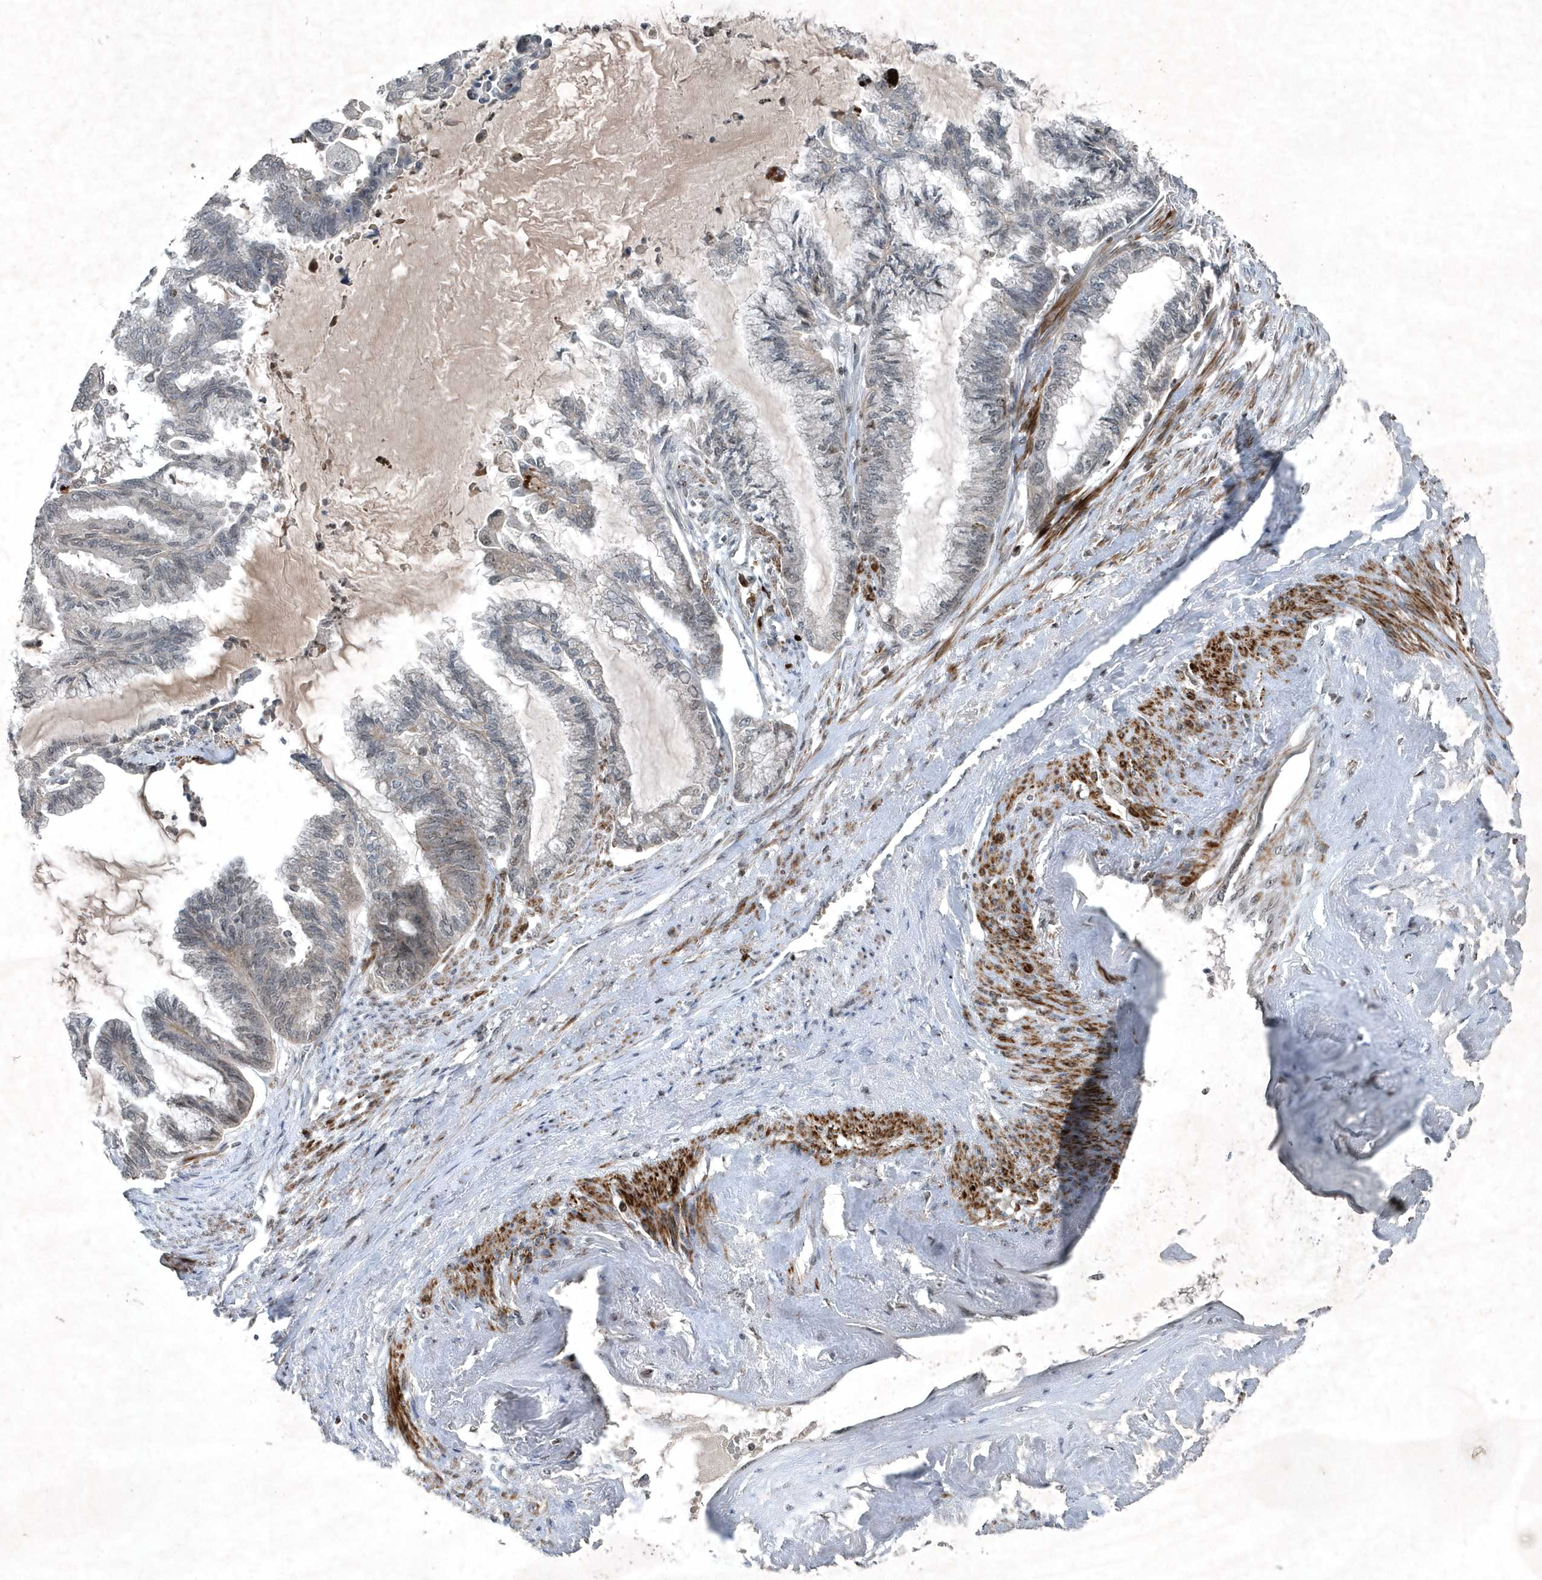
{"staining": {"intensity": "negative", "quantity": "none", "location": "none"}, "tissue": "endometrial cancer", "cell_type": "Tumor cells", "image_type": "cancer", "snomed": [{"axis": "morphology", "description": "Adenocarcinoma, NOS"}, {"axis": "topography", "description": "Endometrium"}], "caption": "Protein analysis of endometrial cancer (adenocarcinoma) displays no significant expression in tumor cells. Nuclei are stained in blue.", "gene": "QTRT2", "patient": {"sex": "female", "age": 86}}